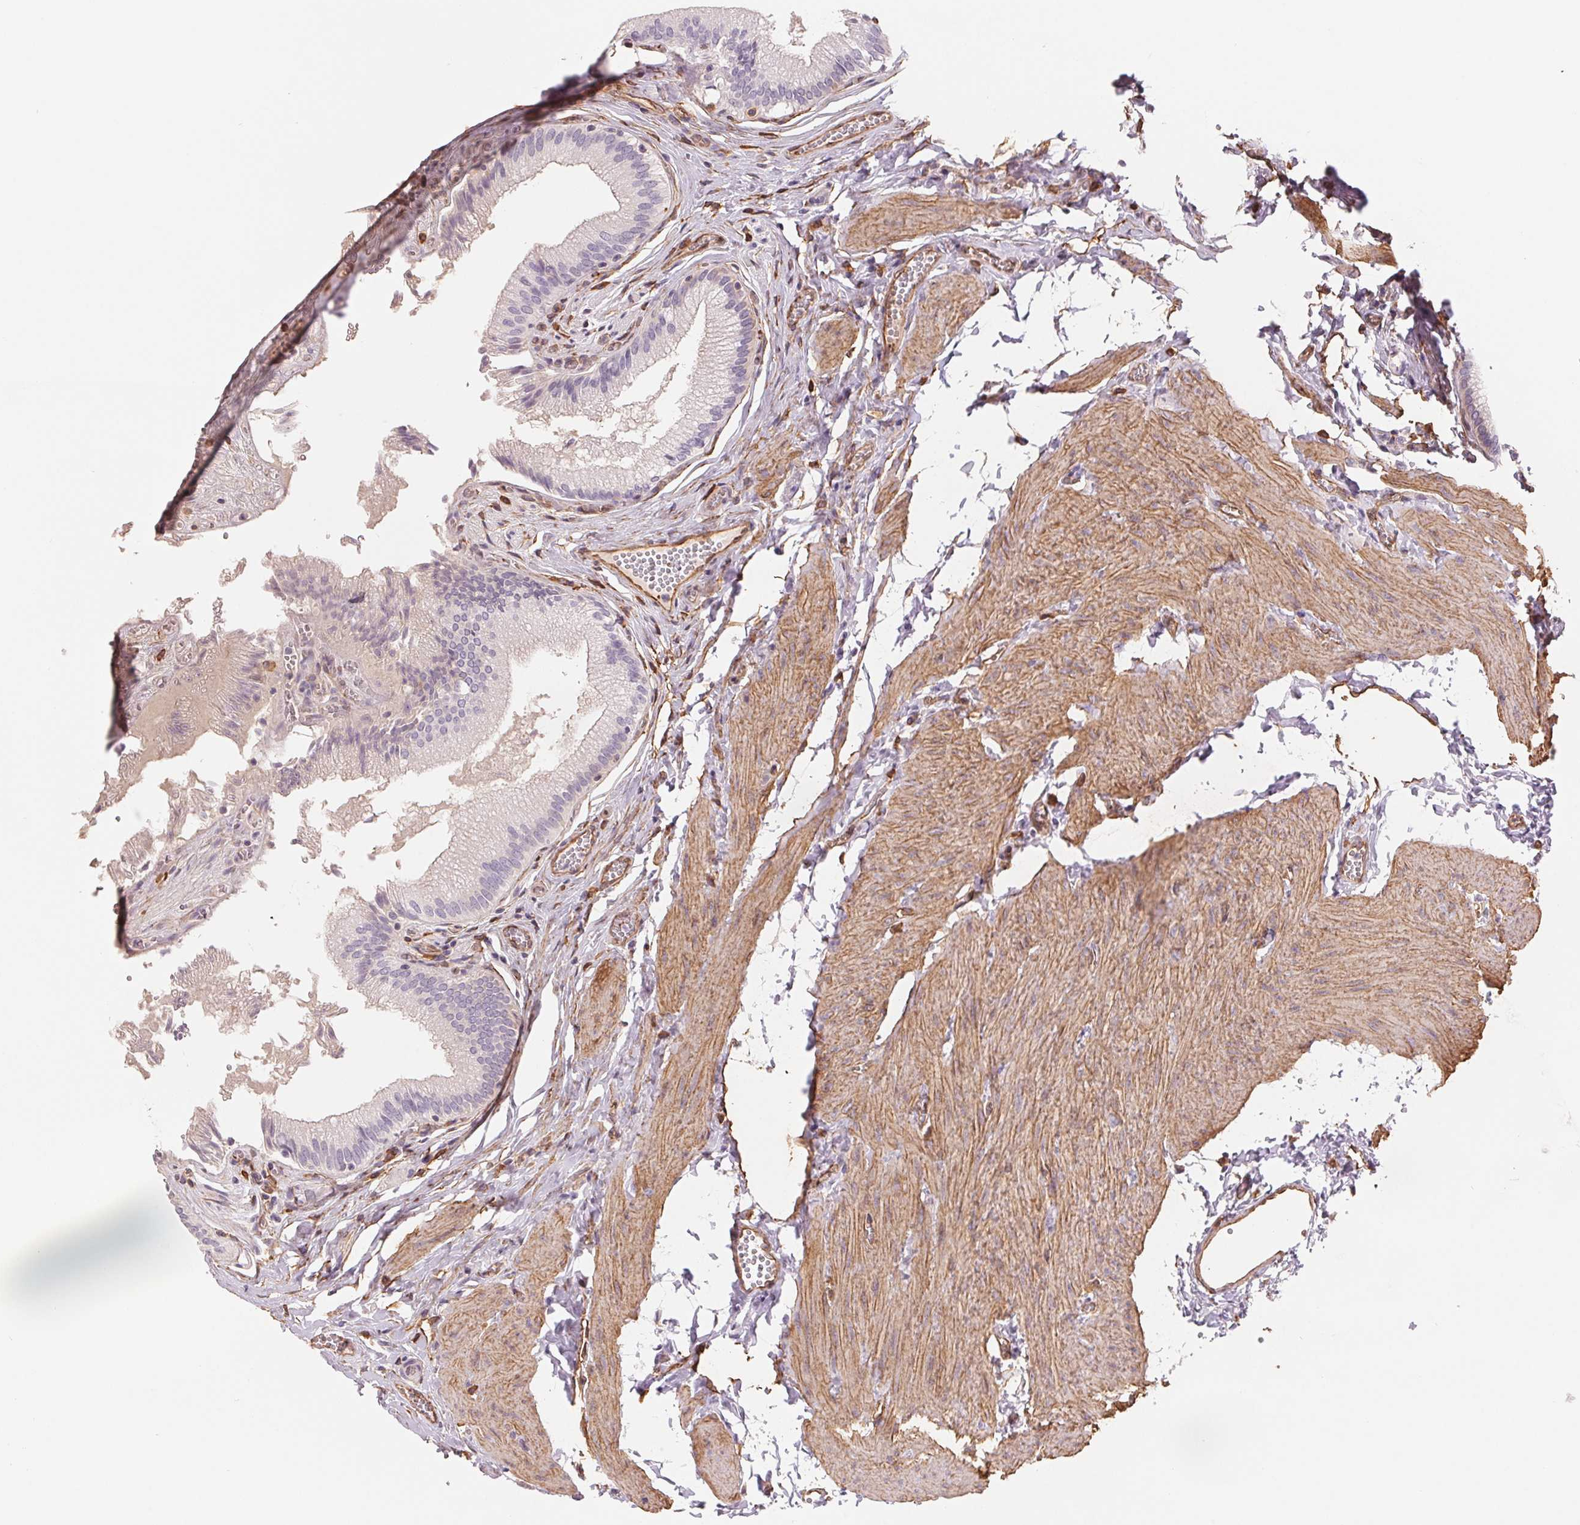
{"staining": {"intensity": "negative", "quantity": "none", "location": "none"}, "tissue": "gallbladder", "cell_type": "Glandular cells", "image_type": "normal", "snomed": [{"axis": "morphology", "description": "Normal tissue, NOS"}, {"axis": "topography", "description": "Gallbladder"}, {"axis": "topography", "description": "Peripheral nerve tissue"}], "caption": "IHC histopathology image of benign human gallbladder stained for a protein (brown), which shows no staining in glandular cells.", "gene": "ANKRD13B", "patient": {"sex": "male", "age": 17}}